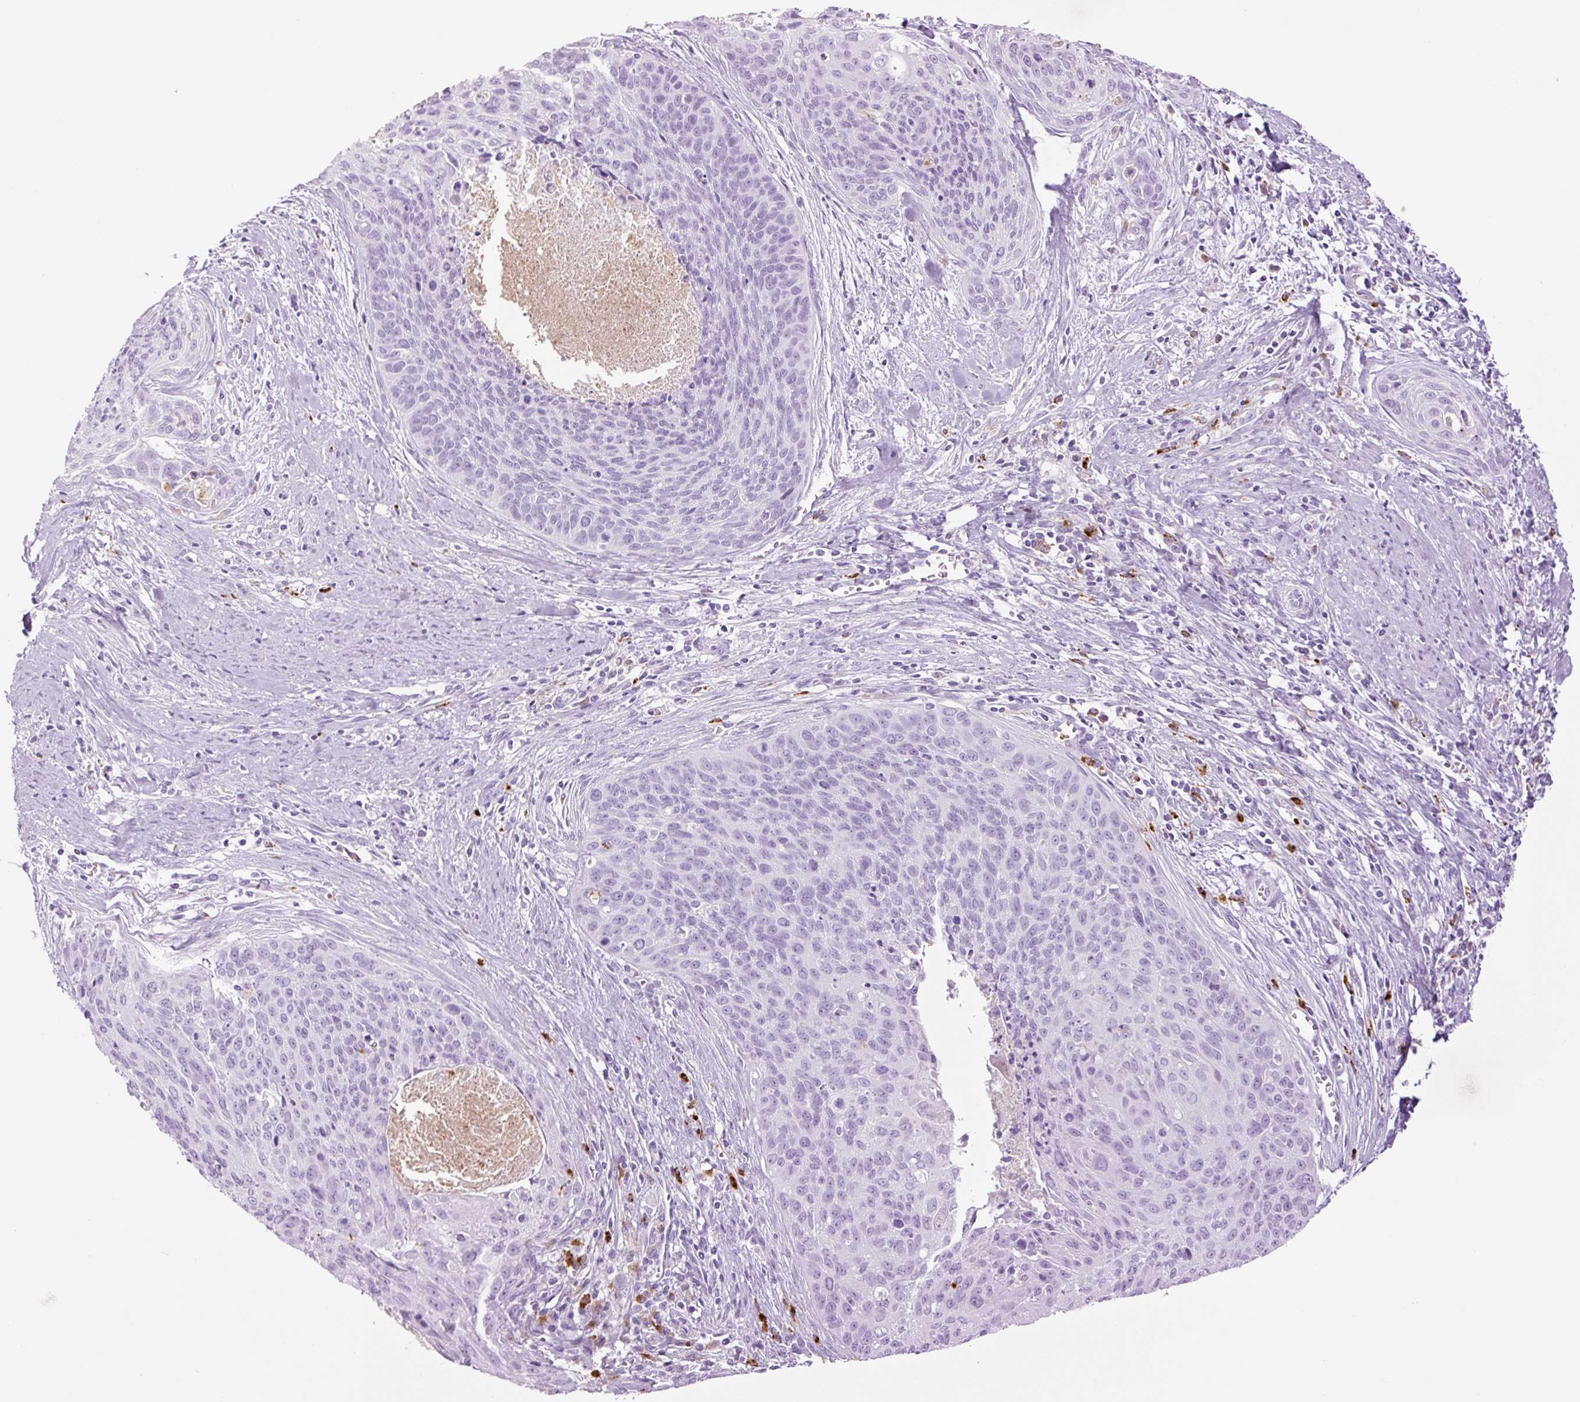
{"staining": {"intensity": "negative", "quantity": "none", "location": "none"}, "tissue": "cervical cancer", "cell_type": "Tumor cells", "image_type": "cancer", "snomed": [{"axis": "morphology", "description": "Squamous cell carcinoma, NOS"}, {"axis": "topography", "description": "Cervix"}], "caption": "Tumor cells show no significant positivity in squamous cell carcinoma (cervical).", "gene": "LYZ", "patient": {"sex": "female", "age": 55}}